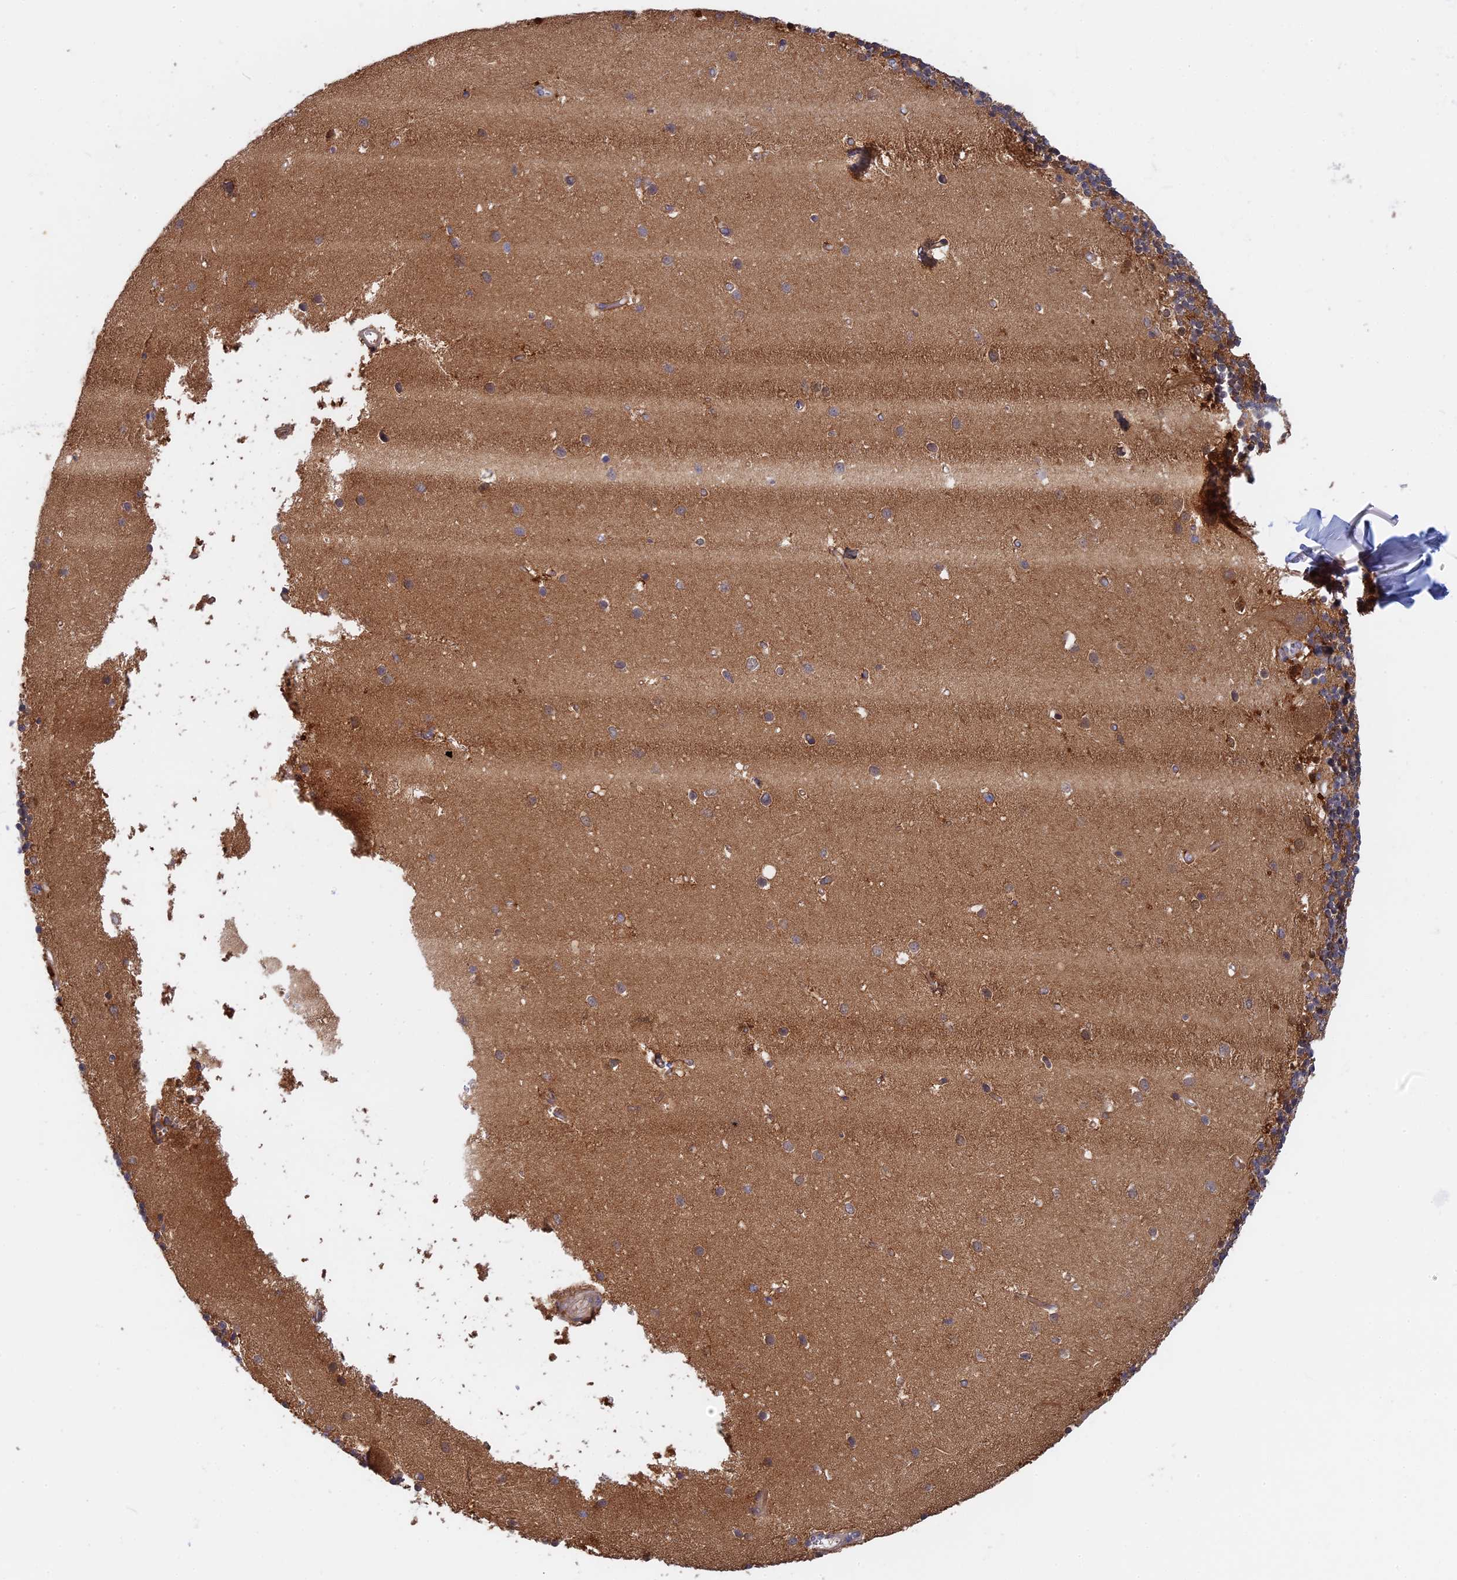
{"staining": {"intensity": "moderate", "quantity": ">75%", "location": "cytoplasmic/membranous"}, "tissue": "cerebellum", "cell_type": "Cells in granular layer", "image_type": "normal", "snomed": [{"axis": "morphology", "description": "Normal tissue, NOS"}, {"axis": "topography", "description": "Cerebellum"}], "caption": "Cerebellum stained with DAB IHC demonstrates medium levels of moderate cytoplasmic/membranous expression in about >75% of cells in granular layer. Nuclei are stained in blue.", "gene": "BLVRA", "patient": {"sex": "male", "age": 54}}